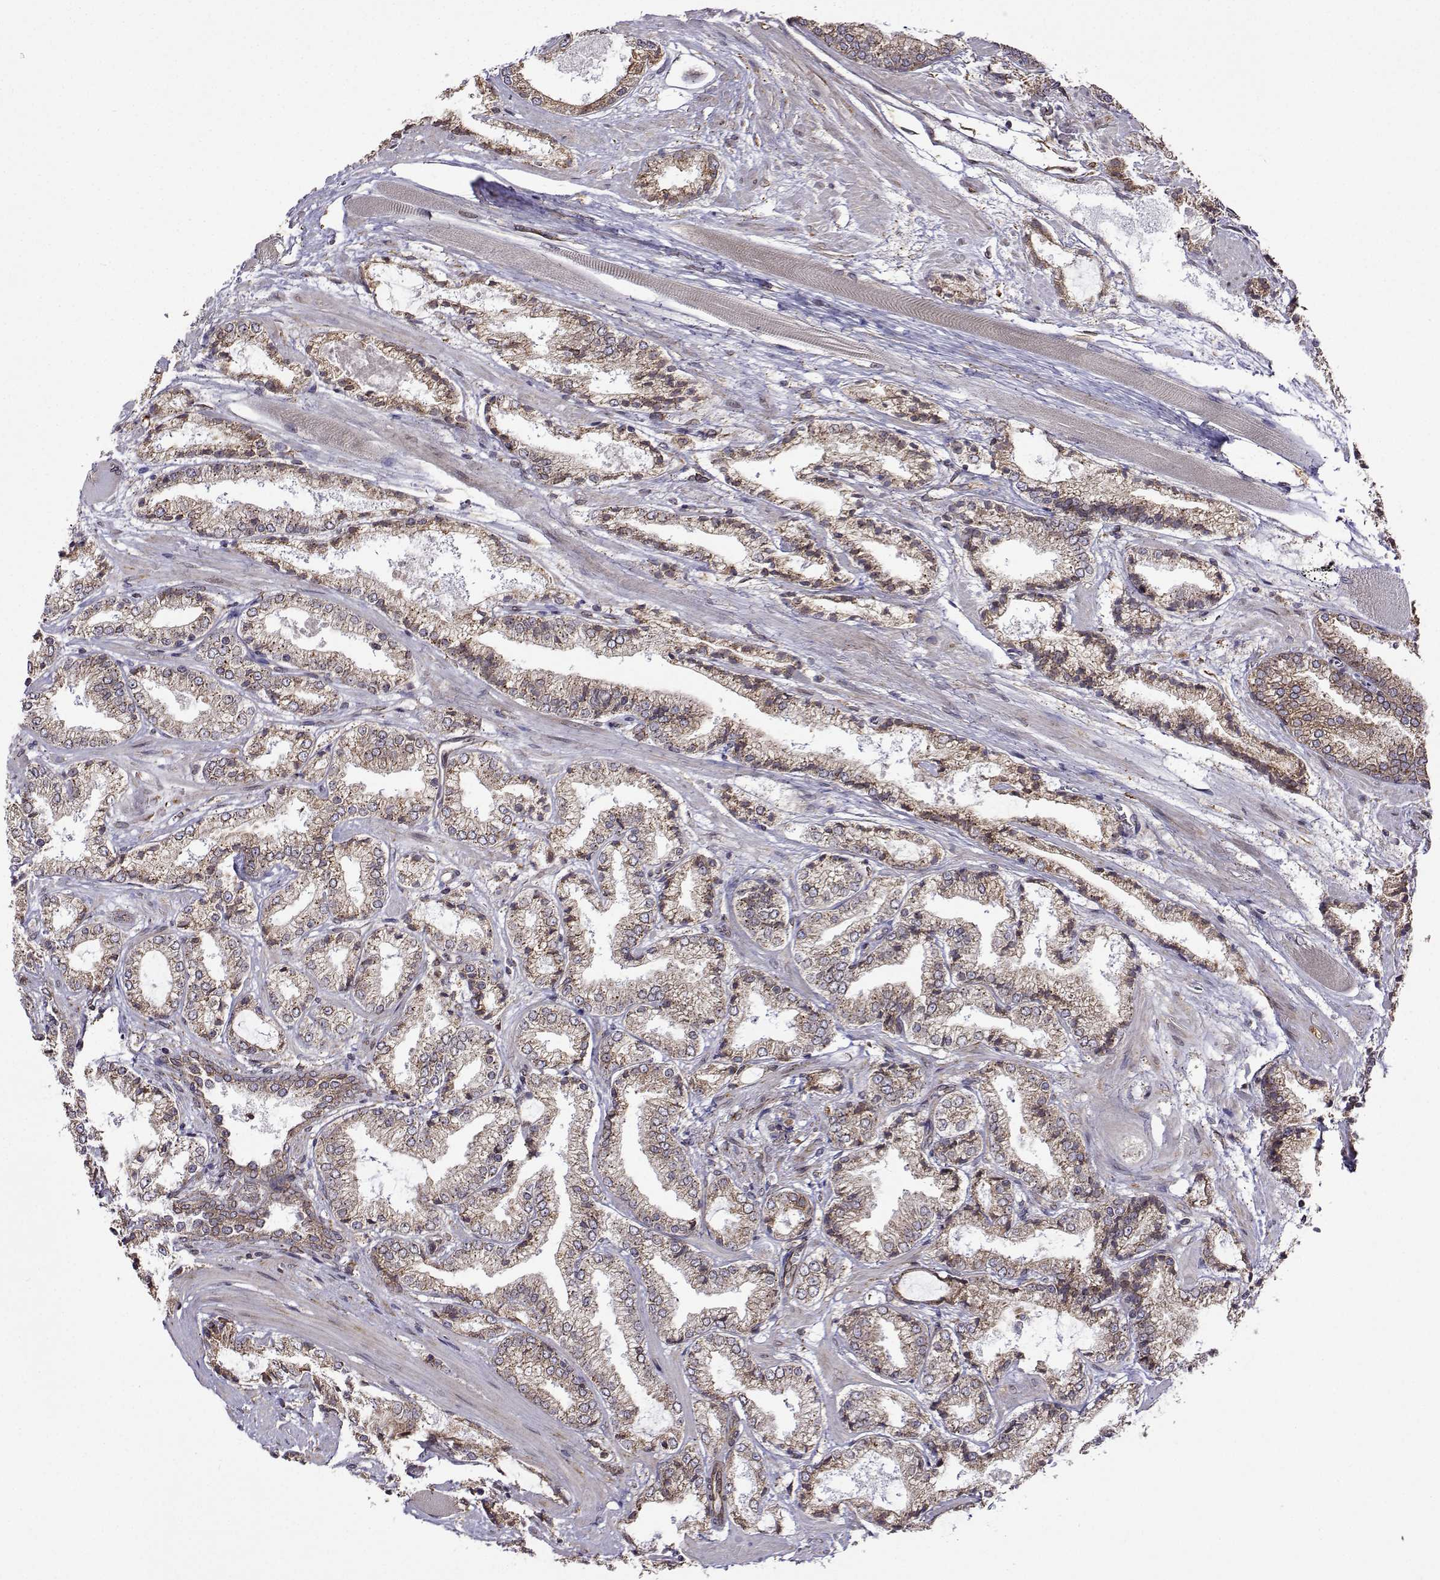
{"staining": {"intensity": "weak", "quantity": ">75%", "location": "cytoplasmic/membranous"}, "tissue": "prostate cancer", "cell_type": "Tumor cells", "image_type": "cancer", "snomed": [{"axis": "morphology", "description": "Adenocarcinoma, High grade"}, {"axis": "topography", "description": "Prostate"}], "caption": "Approximately >75% of tumor cells in human adenocarcinoma (high-grade) (prostate) exhibit weak cytoplasmic/membranous protein staining as visualized by brown immunohistochemical staining.", "gene": "PGRMC2", "patient": {"sex": "male", "age": 64}}